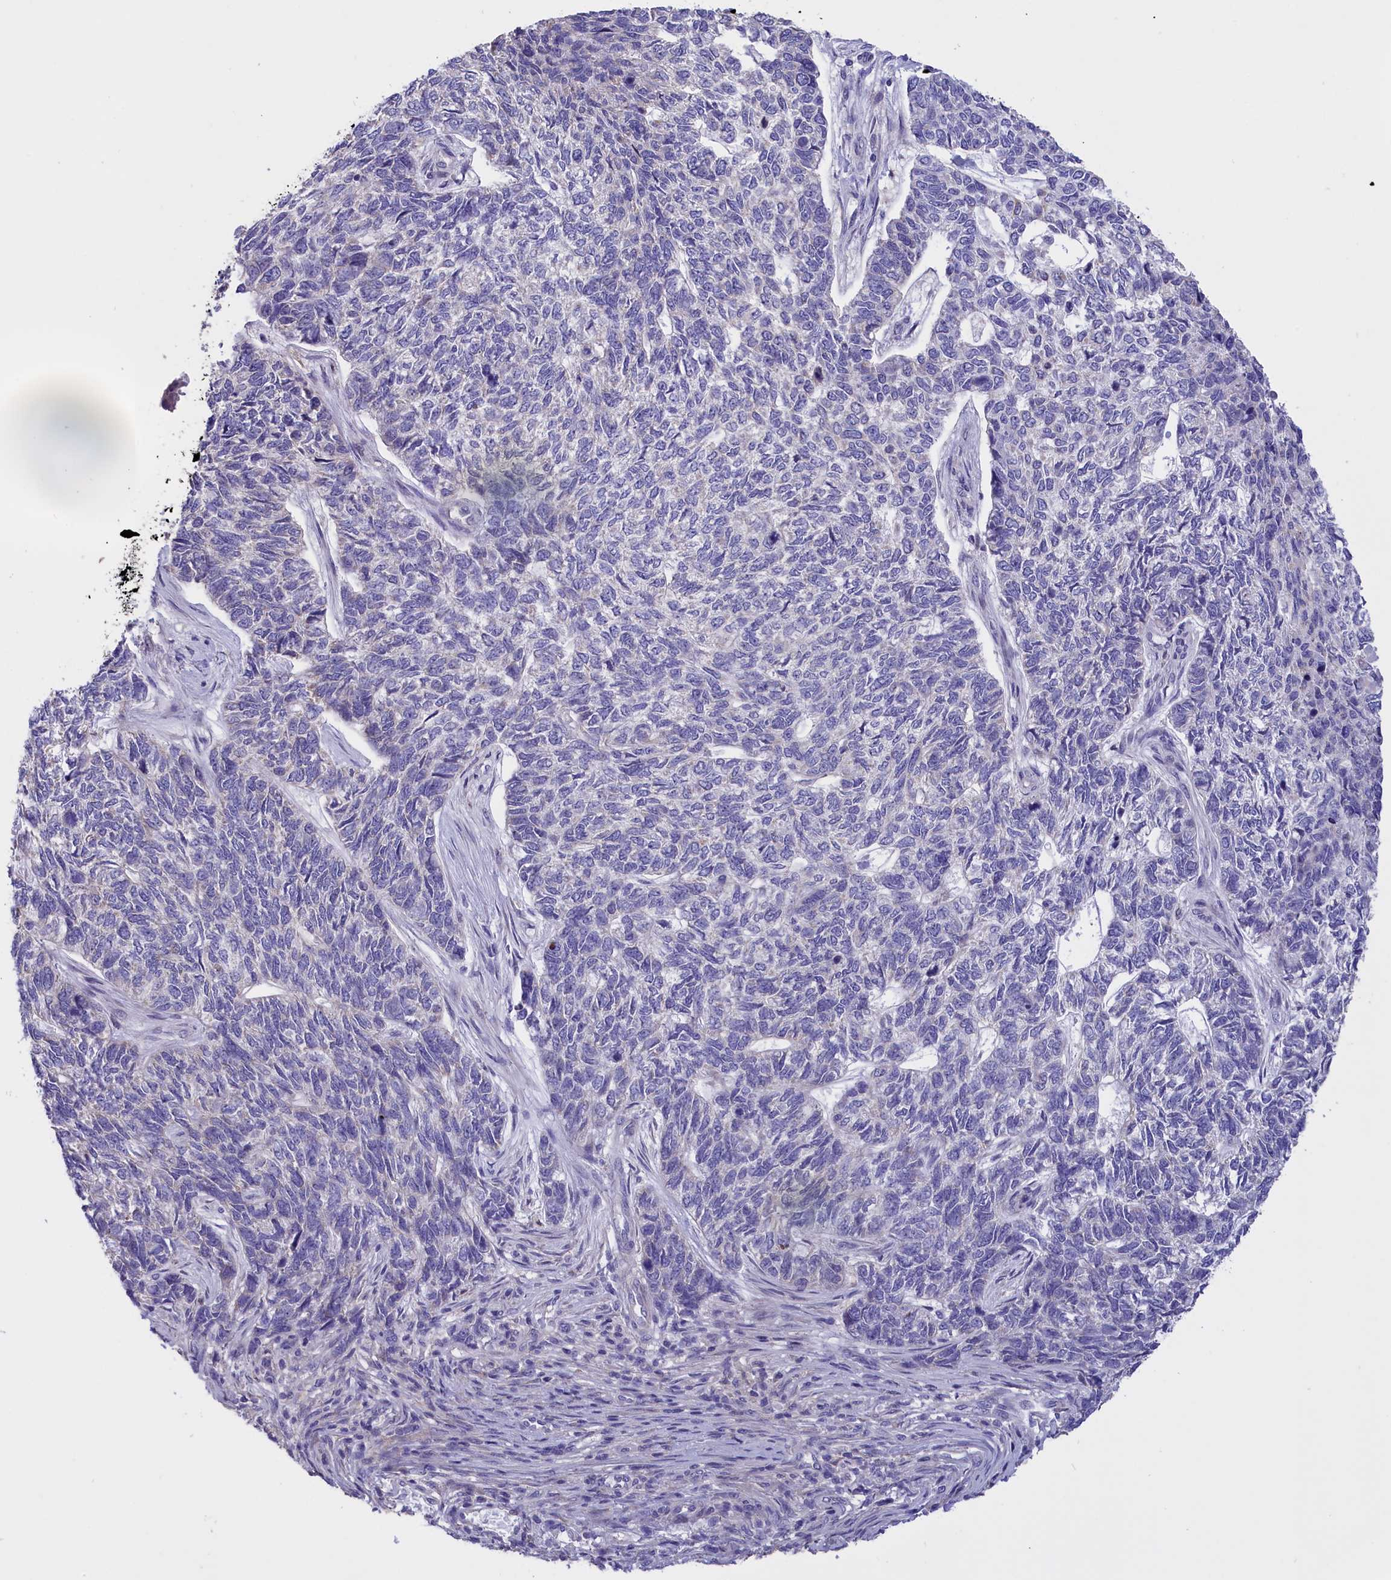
{"staining": {"intensity": "negative", "quantity": "none", "location": "none"}, "tissue": "skin cancer", "cell_type": "Tumor cells", "image_type": "cancer", "snomed": [{"axis": "morphology", "description": "Basal cell carcinoma"}, {"axis": "topography", "description": "Skin"}], "caption": "Tumor cells are negative for brown protein staining in basal cell carcinoma (skin).", "gene": "CYP2U1", "patient": {"sex": "female", "age": 65}}